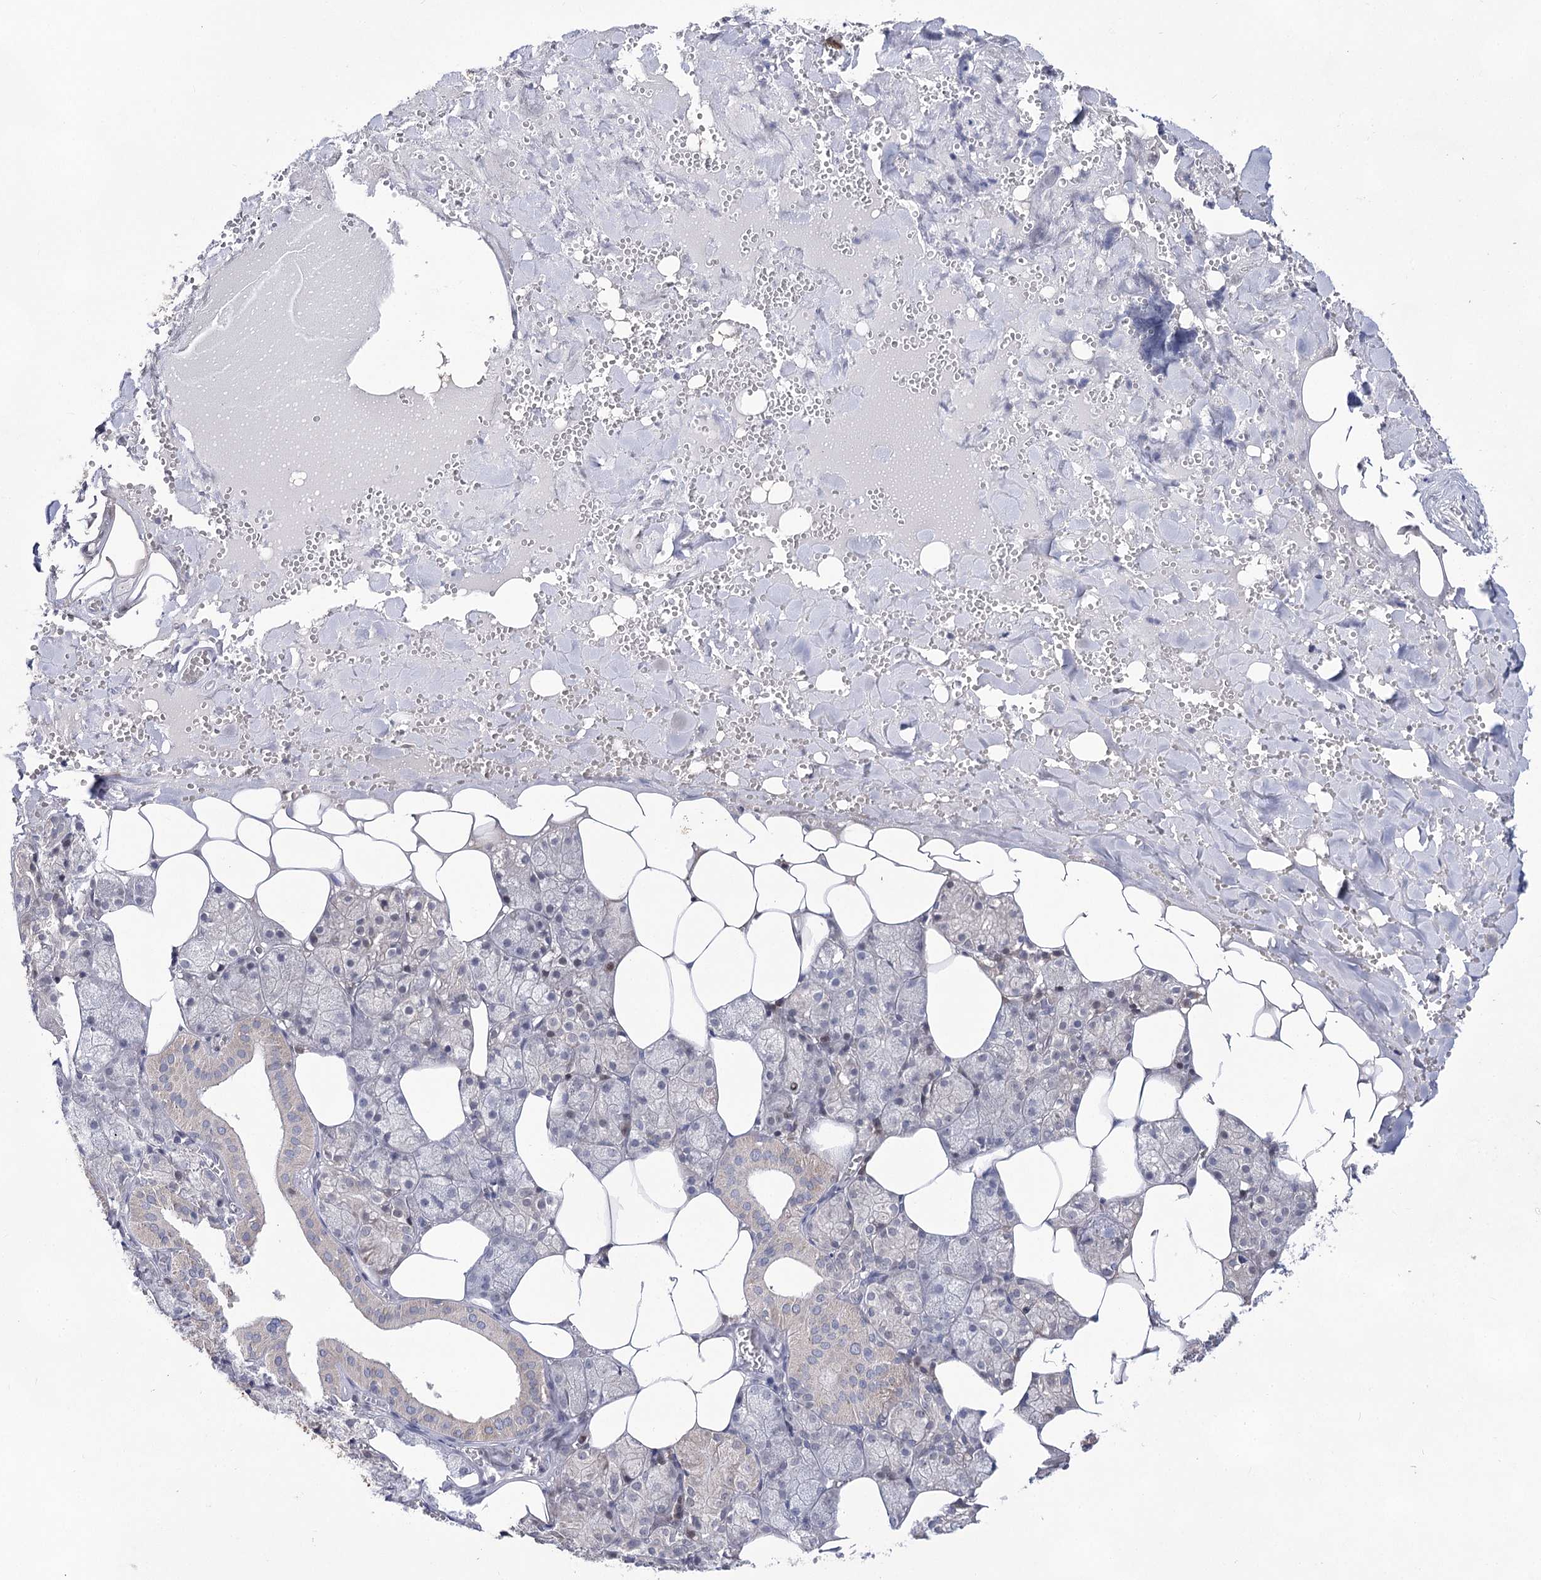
{"staining": {"intensity": "moderate", "quantity": "<25%", "location": "cytoplasmic/membranous"}, "tissue": "salivary gland", "cell_type": "Glandular cells", "image_type": "normal", "snomed": [{"axis": "morphology", "description": "Normal tissue, NOS"}, {"axis": "topography", "description": "Salivary gland"}], "caption": "High-power microscopy captured an immunohistochemistry image of benign salivary gland, revealing moderate cytoplasmic/membranous expression in approximately <25% of glandular cells.", "gene": "UGDH", "patient": {"sex": "male", "age": 62}}